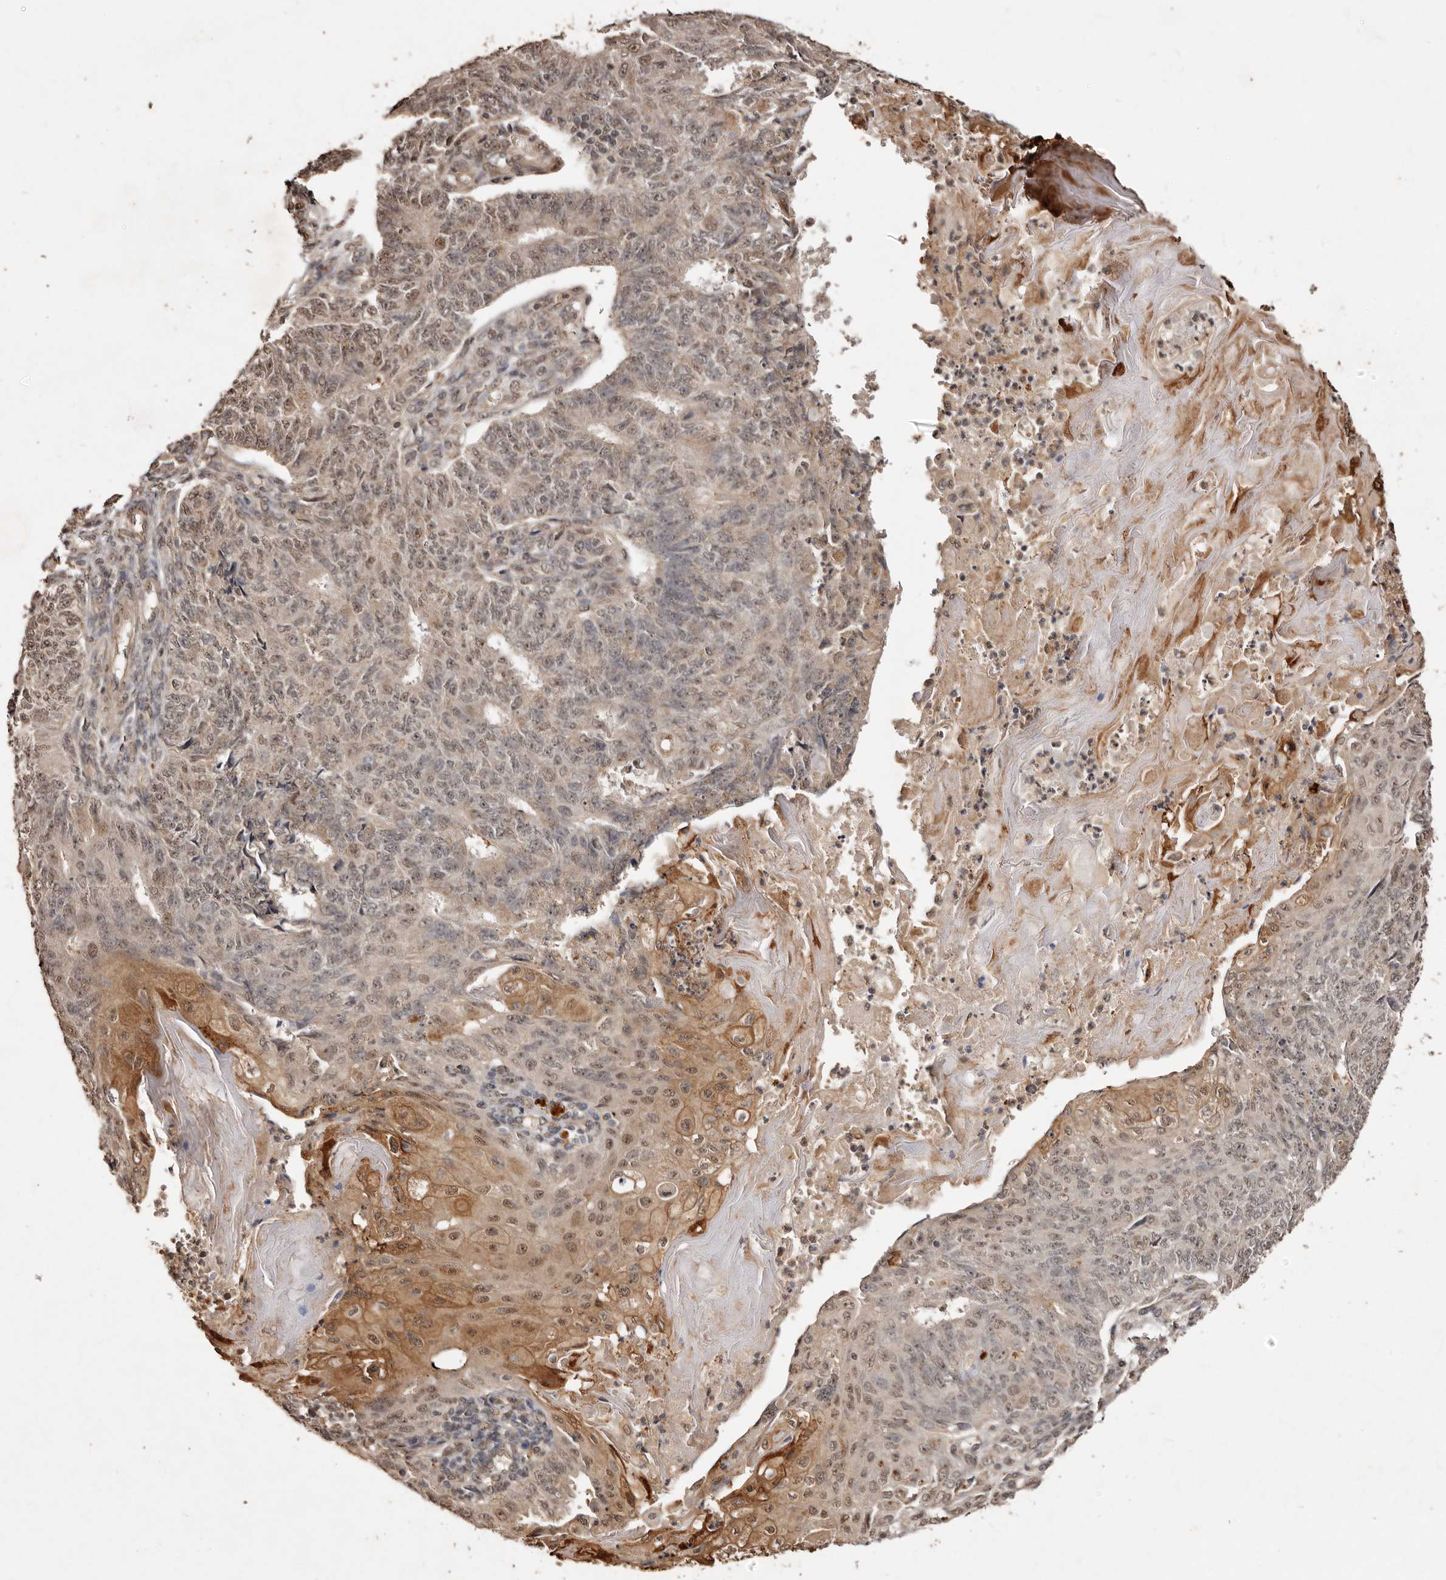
{"staining": {"intensity": "weak", "quantity": "<25%", "location": "cytoplasmic/membranous,nuclear"}, "tissue": "endometrial cancer", "cell_type": "Tumor cells", "image_type": "cancer", "snomed": [{"axis": "morphology", "description": "Adenocarcinoma, NOS"}, {"axis": "topography", "description": "Endometrium"}], "caption": "DAB immunohistochemical staining of human adenocarcinoma (endometrial) demonstrates no significant expression in tumor cells.", "gene": "NOTCH1", "patient": {"sex": "female", "age": 32}}